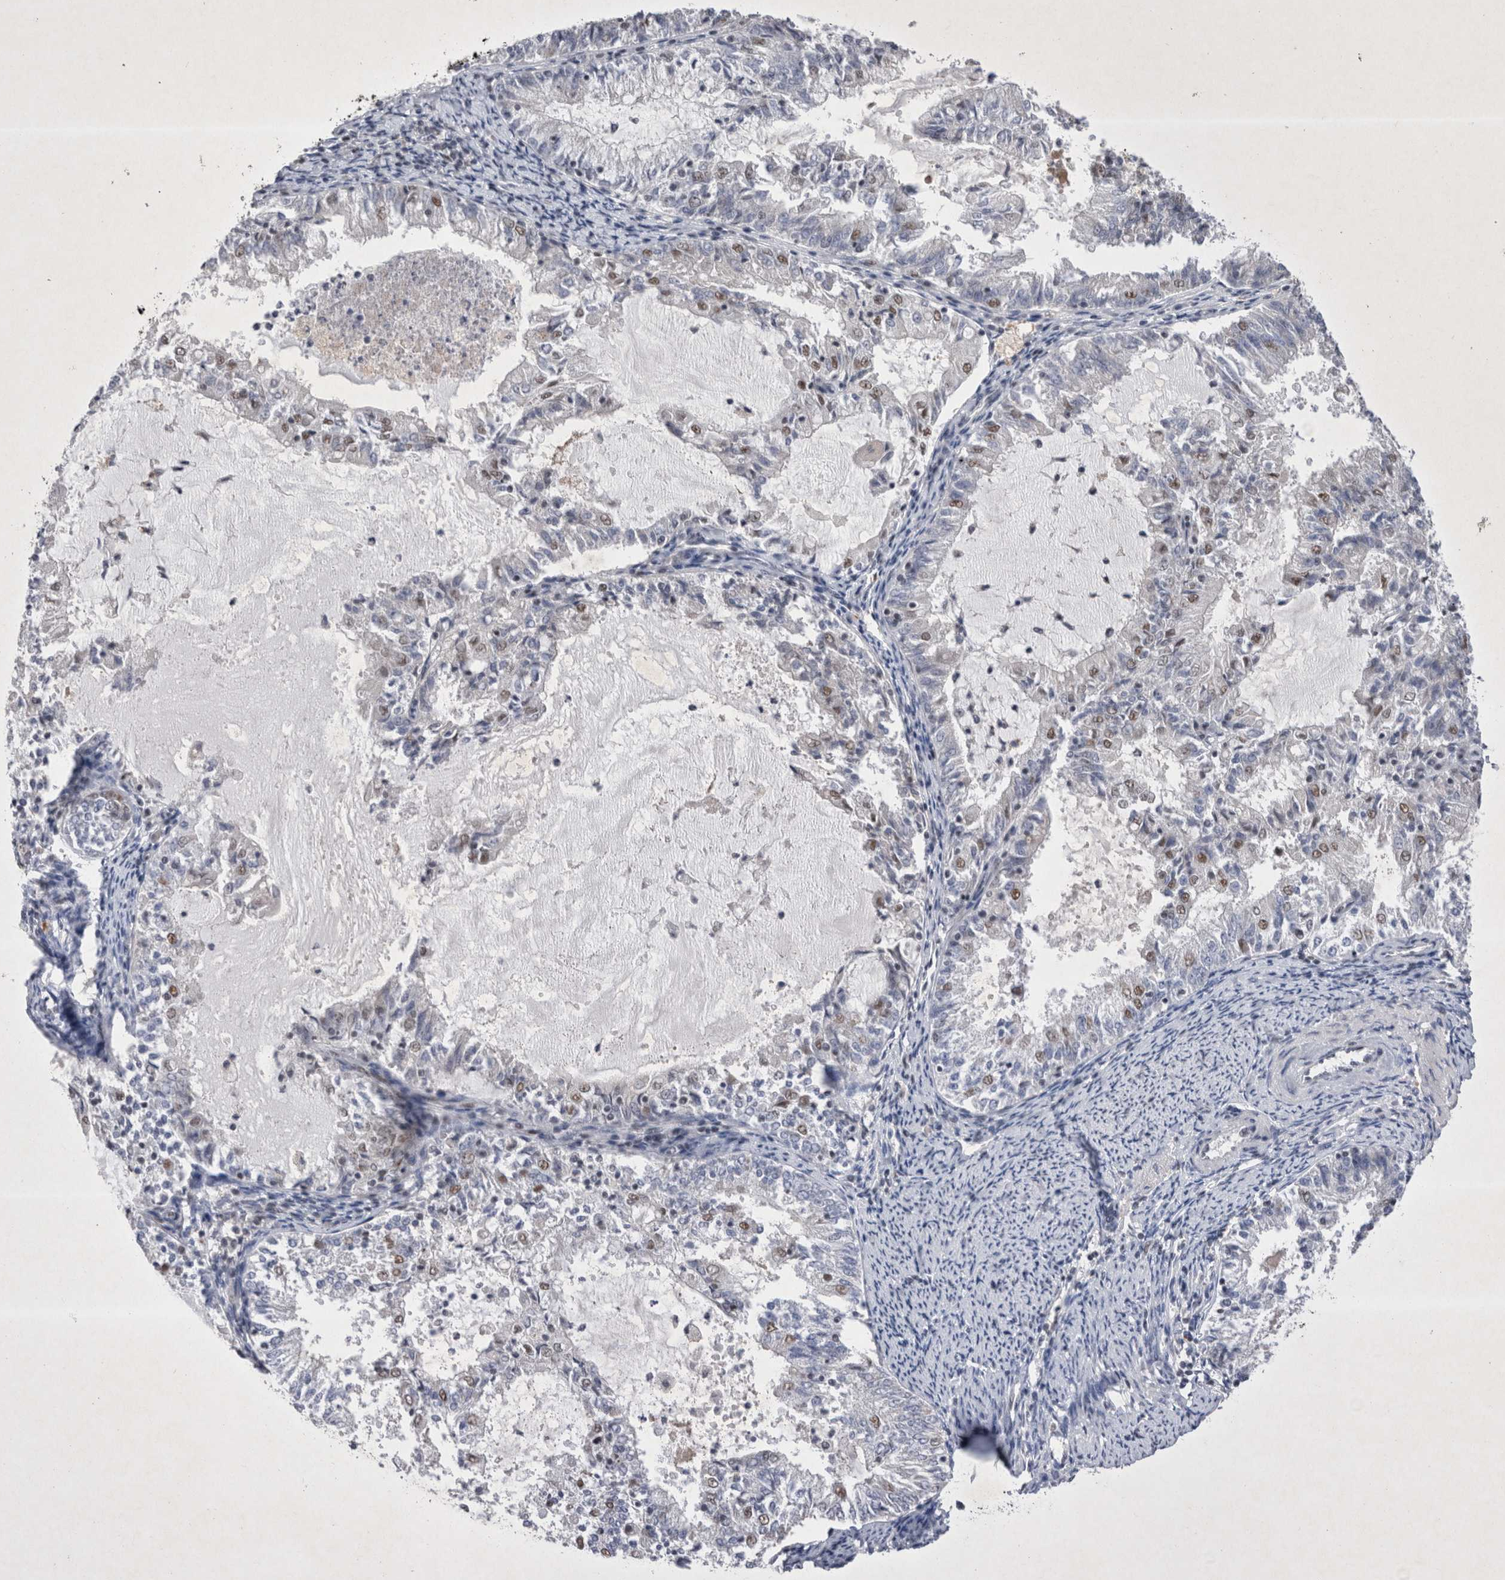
{"staining": {"intensity": "moderate", "quantity": "<25%", "location": "nuclear"}, "tissue": "endometrial cancer", "cell_type": "Tumor cells", "image_type": "cancer", "snomed": [{"axis": "morphology", "description": "Adenocarcinoma, NOS"}, {"axis": "topography", "description": "Endometrium"}], "caption": "A high-resolution histopathology image shows IHC staining of endometrial cancer (adenocarcinoma), which displays moderate nuclear positivity in approximately <25% of tumor cells.", "gene": "RBM6", "patient": {"sex": "female", "age": 57}}